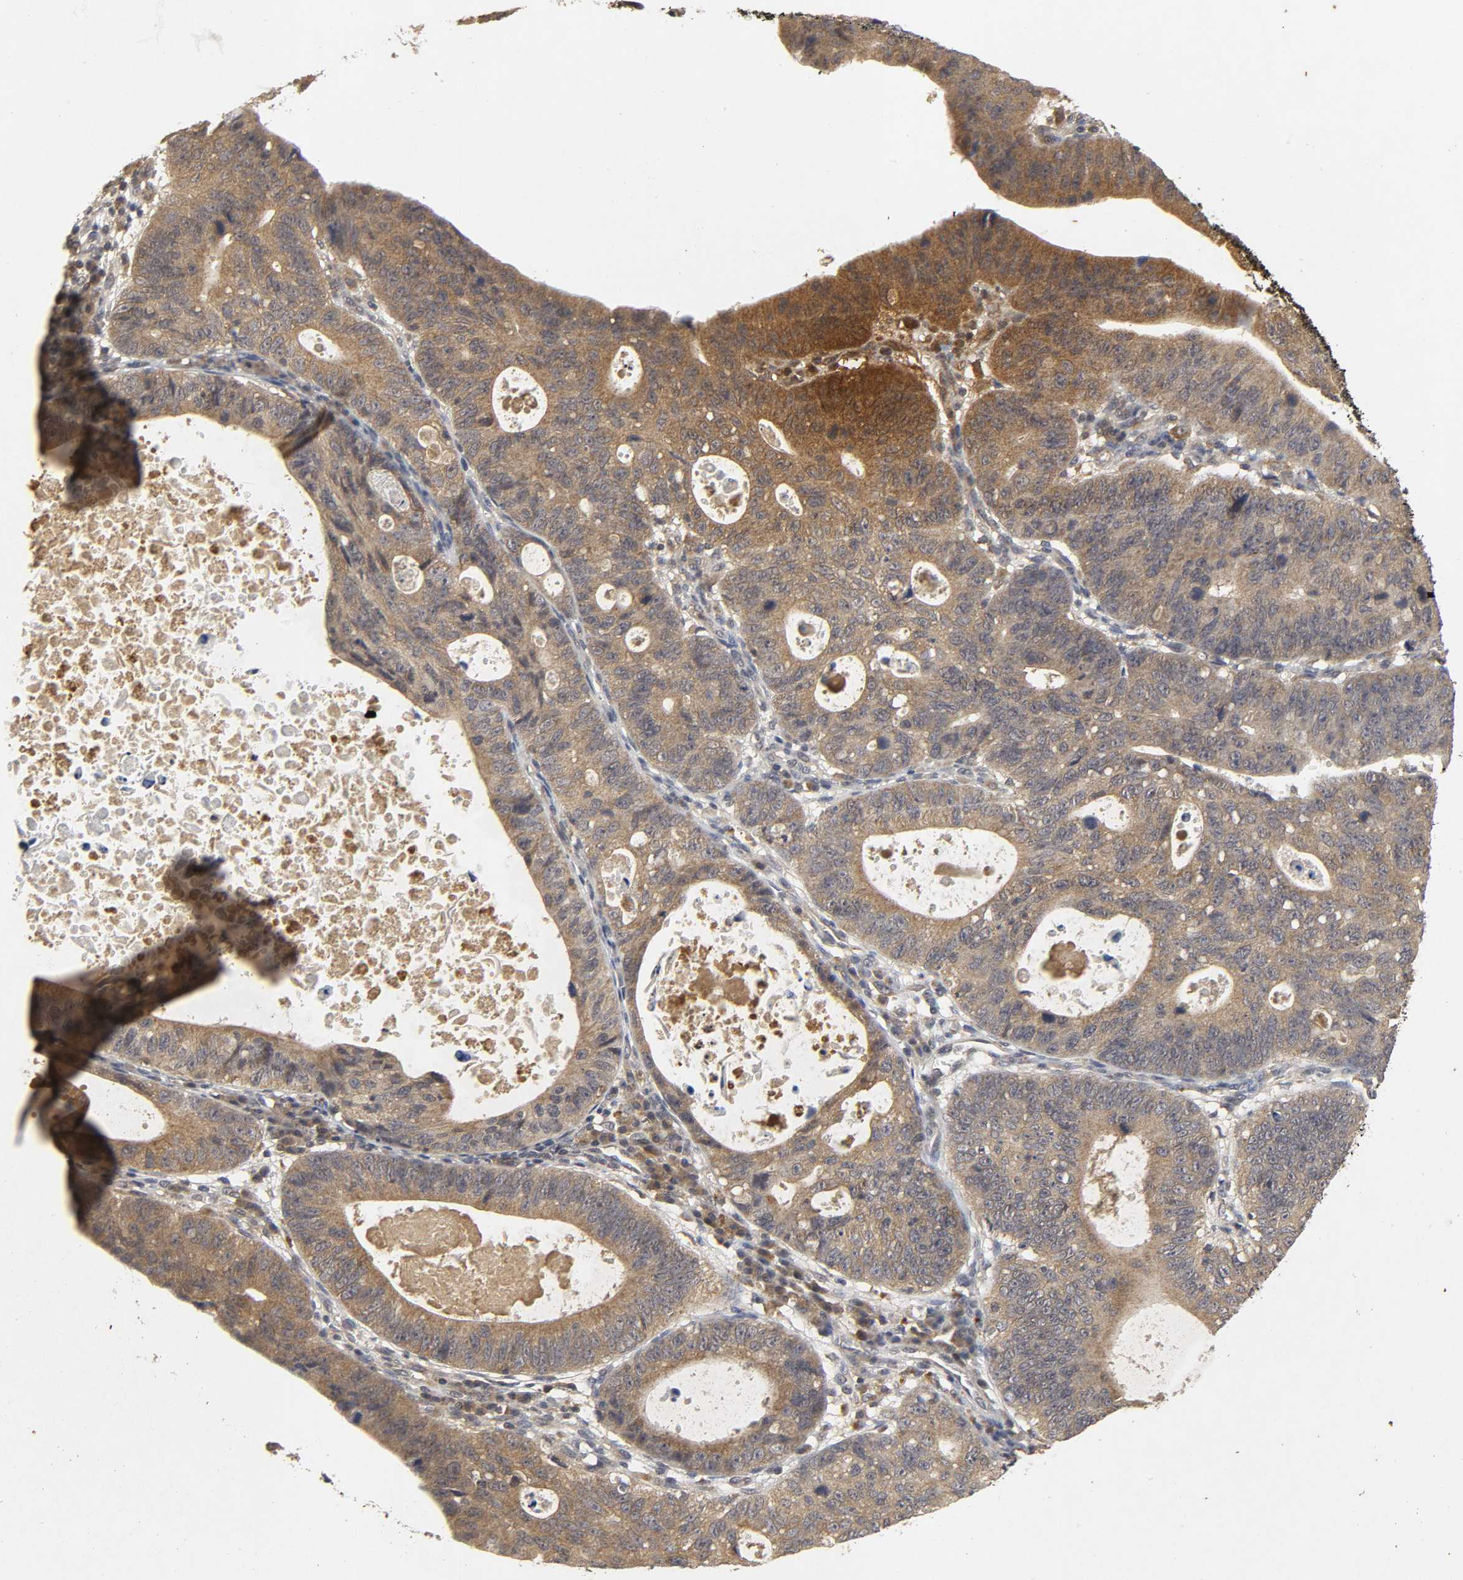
{"staining": {"intensity": "weak", "quantity": ">75%", "location": "cytoplasmic/membranous"}, "tissue": "stomach cancer", "cell_type": "Tumor cells", "image_type": "cancer", "snomed": [{"axis": "morphology", "description": "Adenocarcinoma, NOS"}, {"axis": "topography", "description": "Stomach"}], "caption": "Immunohistochemical staining of stomach cancer (adenocarcinoma) exhibits low levels of weak cytoplasmic/membranous expression in approximately >75% of tumor cells.", "gene": "TRAF6", "patient": {"sex": "male", "age": 59}}